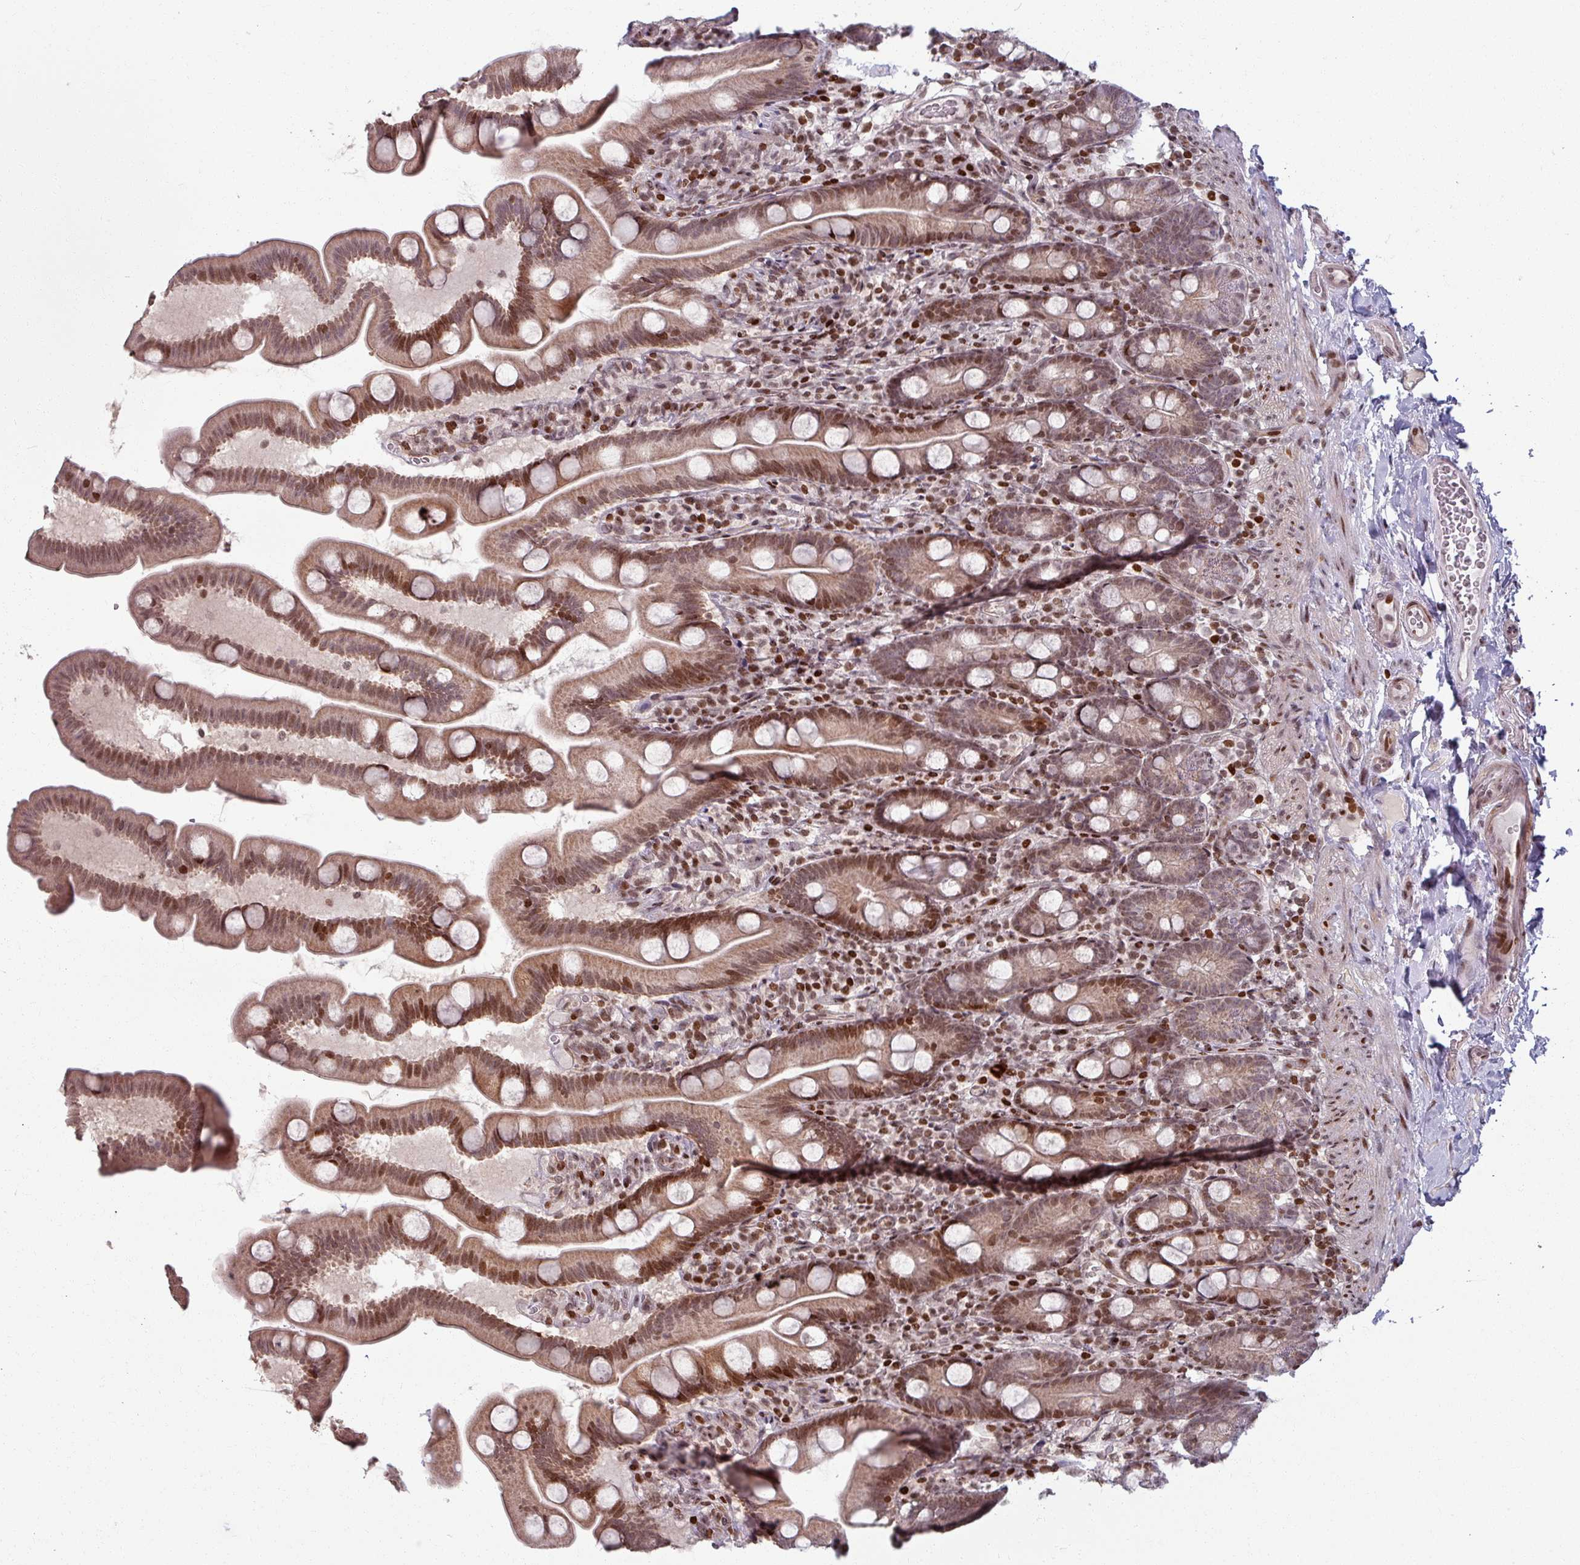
{"staining": {"intensity": "moderate", "quantity": ">75%", "location": "cytoplasmic/membranous,nuclear"}, "tissue": "small intestine", "cell_type": "Glandular cells", "image_type": "normal", "snomed": [{"axis": "morphology", "description": "Normal tissue, NOS"}, {"axis": "topography", "description": "Small intestine"}], "caption": "Protein expression analysis of unremarkable small intestine demonstrates moderate cytoplasmic/membranous,nuclear positivity in about >75% of glandular cells.", "gene": "NCOR1", "patient": {"sex": "female", "age": 68}}